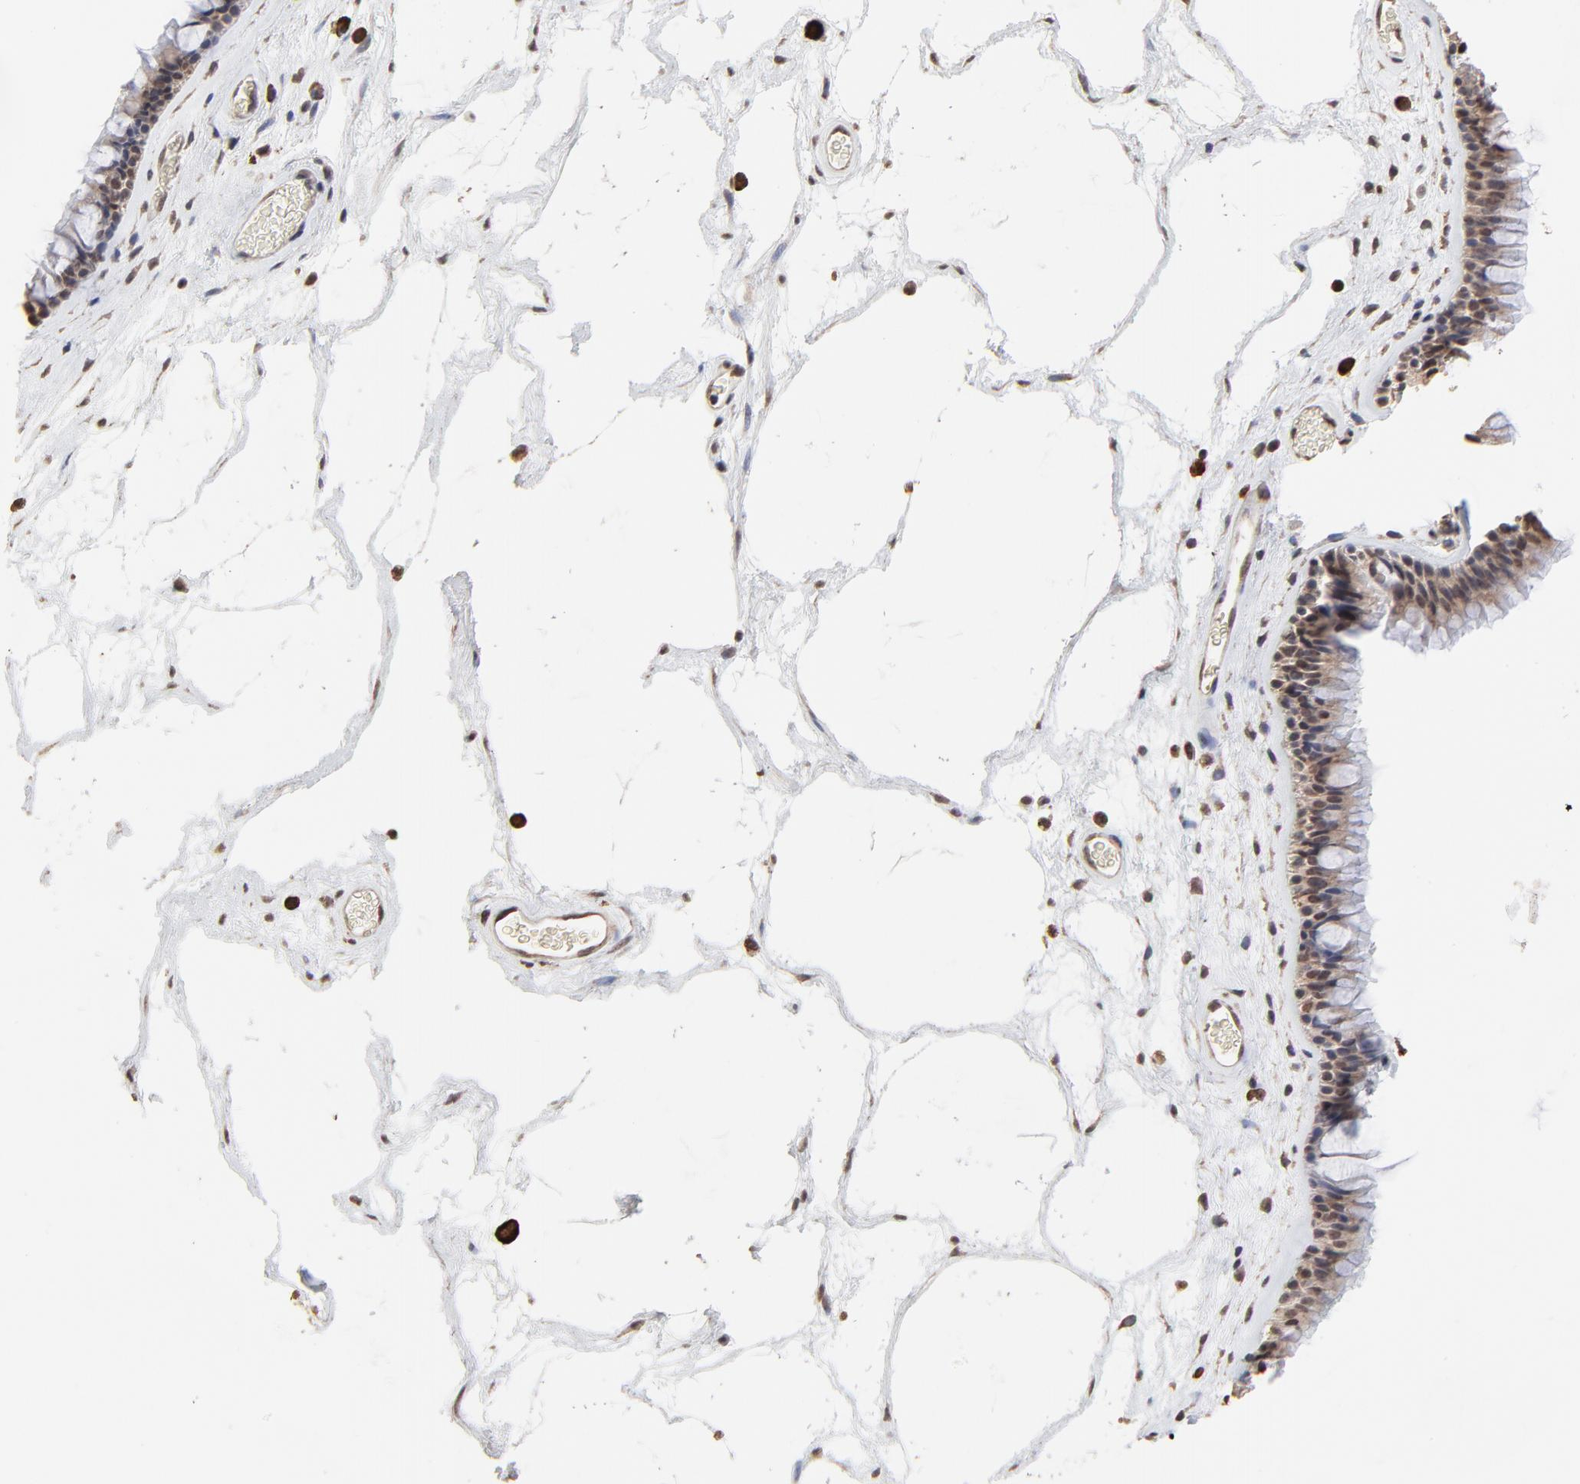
{"staining": {"intensity": "moderate", "quantity": "25%-75%", "location": "cytoplasmic/membranous"}, "tissue": "nasopharynx", "cell_type": "Respiratory epithelial cells", "image_type": "normal", "snomed": [{"axis": "morphology", "description": "Normal tissue, NOS"}, {"axis": "morphology", "description": "Inflammation, NOS"}, {"axis": "topography", "description": "Nasopharynx"}], "caption": "An image of nasopharynx stained for a protein demonstrates moderate cytoplasmic/membranous brown staining in respiratory epithelial cells.", "gene": "CHM", "patient": {"sex": "male", "age": 48}}